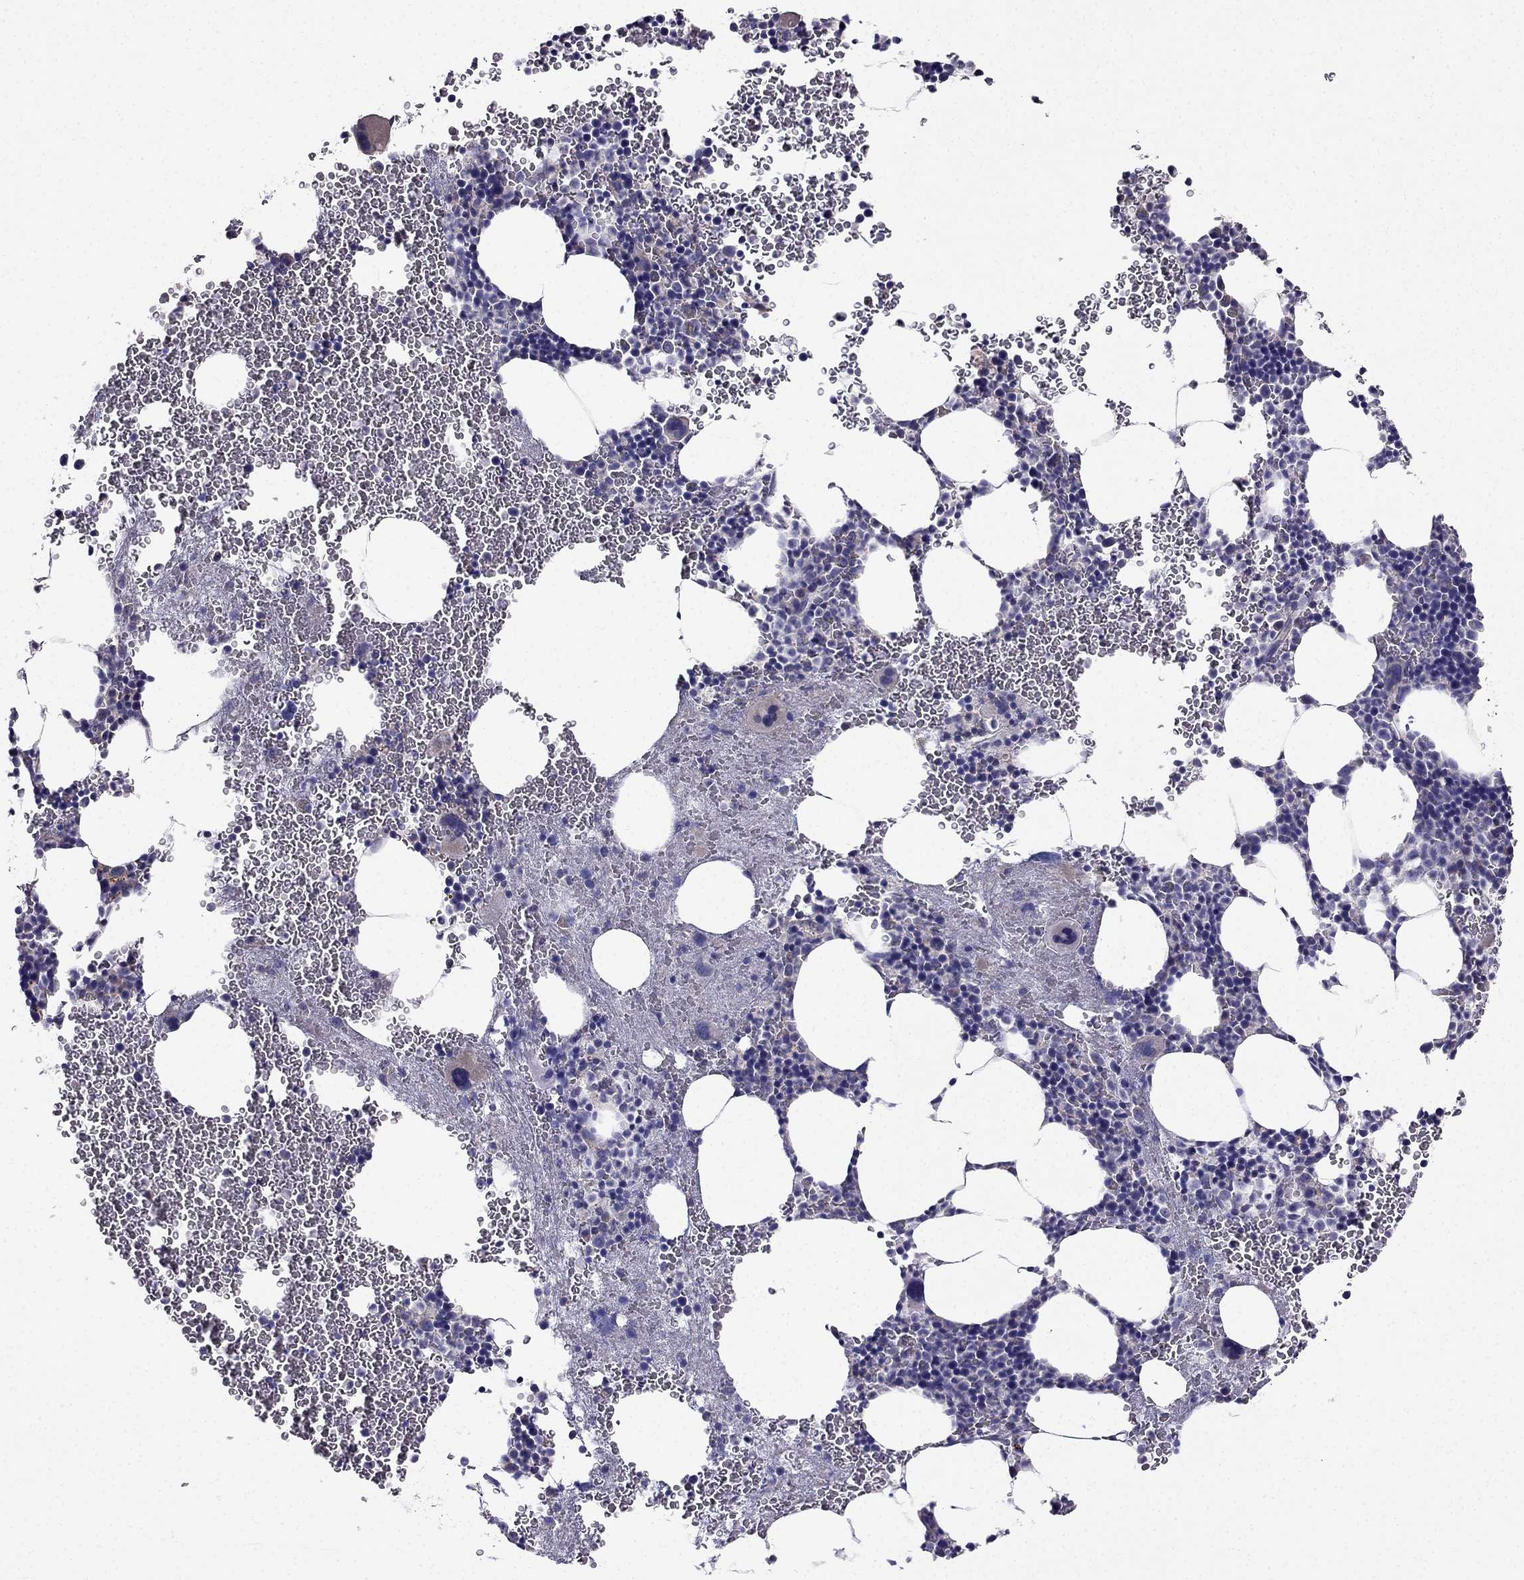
{"staining": {"intensity": "negative", "quantity": "none", "location": "none"}, "tissue": "bone marrow", "cell_type": "Hematopoietic cells", "image_type": "normal", "snomed": [{"axis": "morphology", "description": "Normal tissue, NOS"}, {"axis": "topography", "description": "Bone marrow"}], "caption": "DAB (3,3'-diaminobenzidine) immunohistochemical staining of benign bone marrow demonstrates no significant staining in hematopoietic cells.", "gene": "AS3MT", "patient": {"sex": "male", "age": 50}}